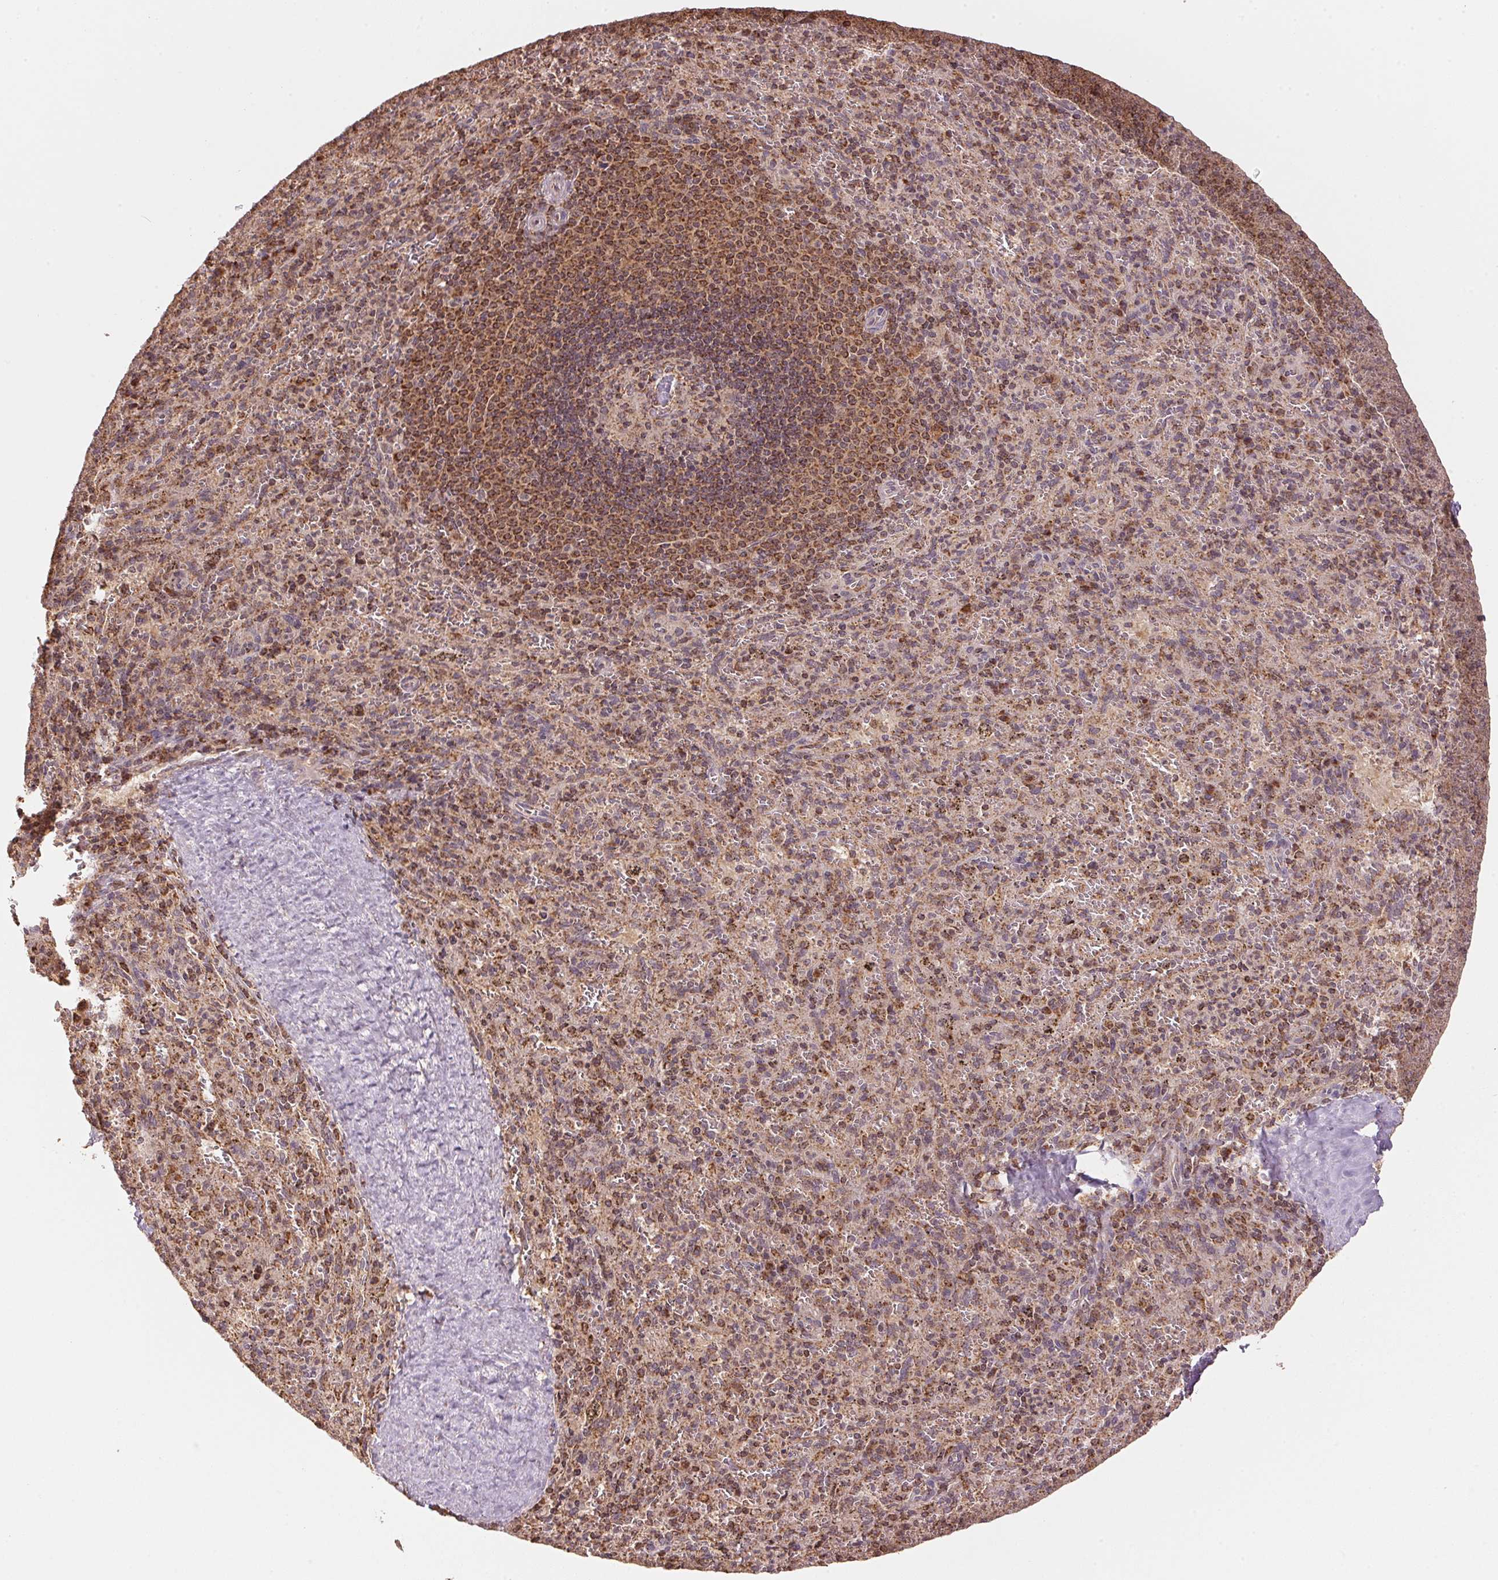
{"staining": {"intensity": "moderate", "quantity": "<25%", "location": "cytoplasmic/membranous"}, "tissue": "spleen", "cell_type": "Cells in red pulp", "image_type": "normal", "snomed": [{"axis": "morphology", "description": "Normal tissue, NOS"}, {"axis": "topography", "description": "Spleen"}], "caption": "Immunohistochemical staining of benign human spleen displays low levels of moderate cytoplasmic/membranous staining in approximately <25% of cells in red pulp.", "gene": "ARHGAP6", "patient": {"sex": "male", "age": 57}}